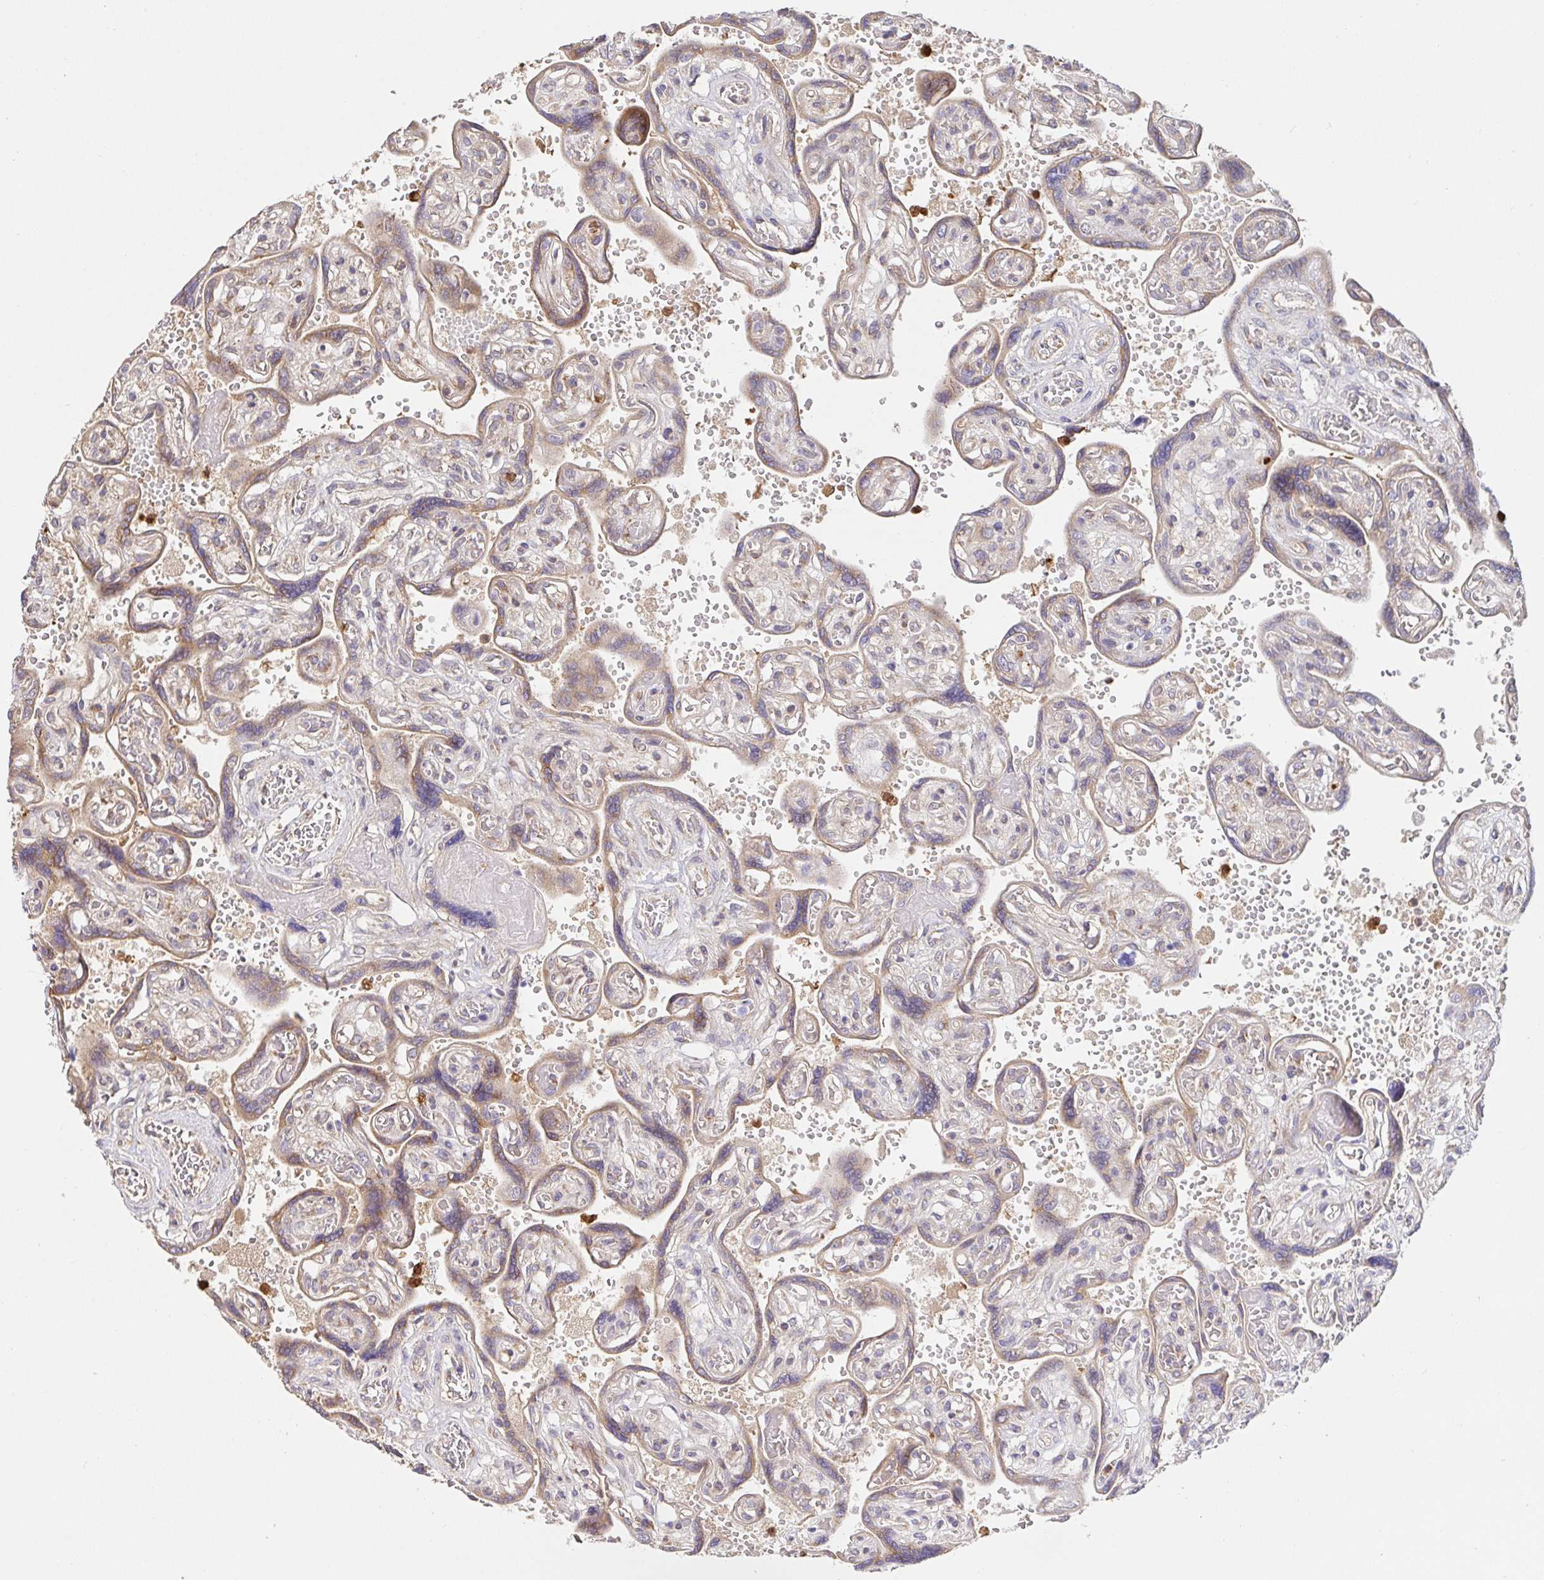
{"staining": {"intensity": "moderate", "quantity": ">75%", "location": "cytoplasmic/membranous"}, "tissue": "placenta", "cell_type": "Decidual cells", "image_type": "normal", "snomed": [{"axis": "morphology", "description": "Normal tissue, NOS"}, {"axis": "topography", "description": "Placenta"}], "caption": "Decidual cells reveal moderate cytoplasmic/membranous expression in approximately >75% of cells in normal placenta.", "gene": "PDPK1", "patient": {"sex": "female", "age": 32}}